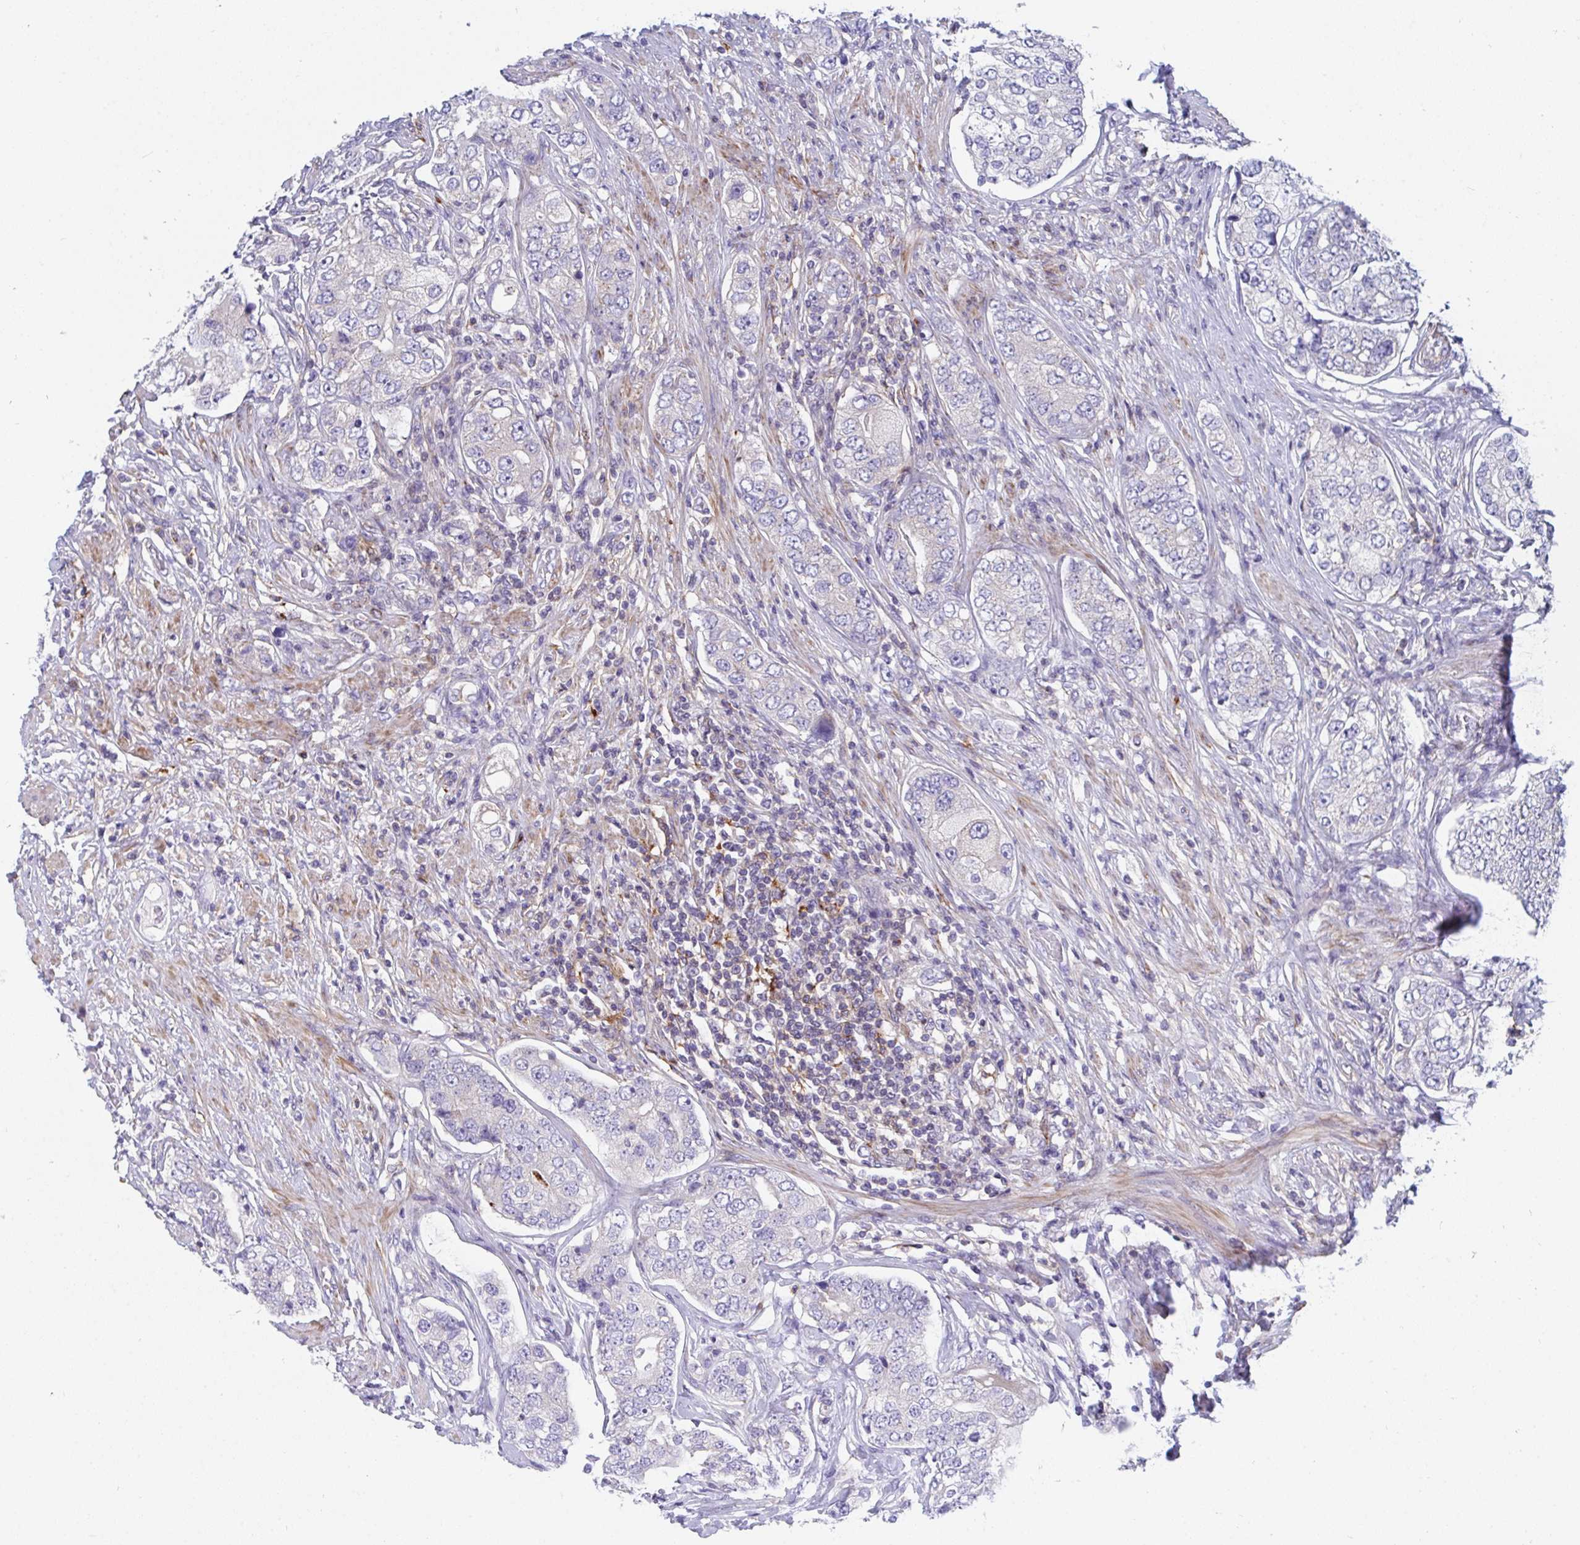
{"staining": {"intensity": "negative", "quantity": "none", "location": "none"}, "tissue": "prostate cancer", "cell_type": "Tumor cells", "image_type": "cancer", "snomed": [{"axis": "morphology", "description": "Adenocarcinoma, High grade"}, {"axis": "topography", "description": "Prostate"}], "caption": "The photomicrograph demonstrates no staining of tumor cells in prostate cancer (high-grade adenocarcinoma).", "gene": "FRMD3", "patient": {"sex": "male", "age": 60}}